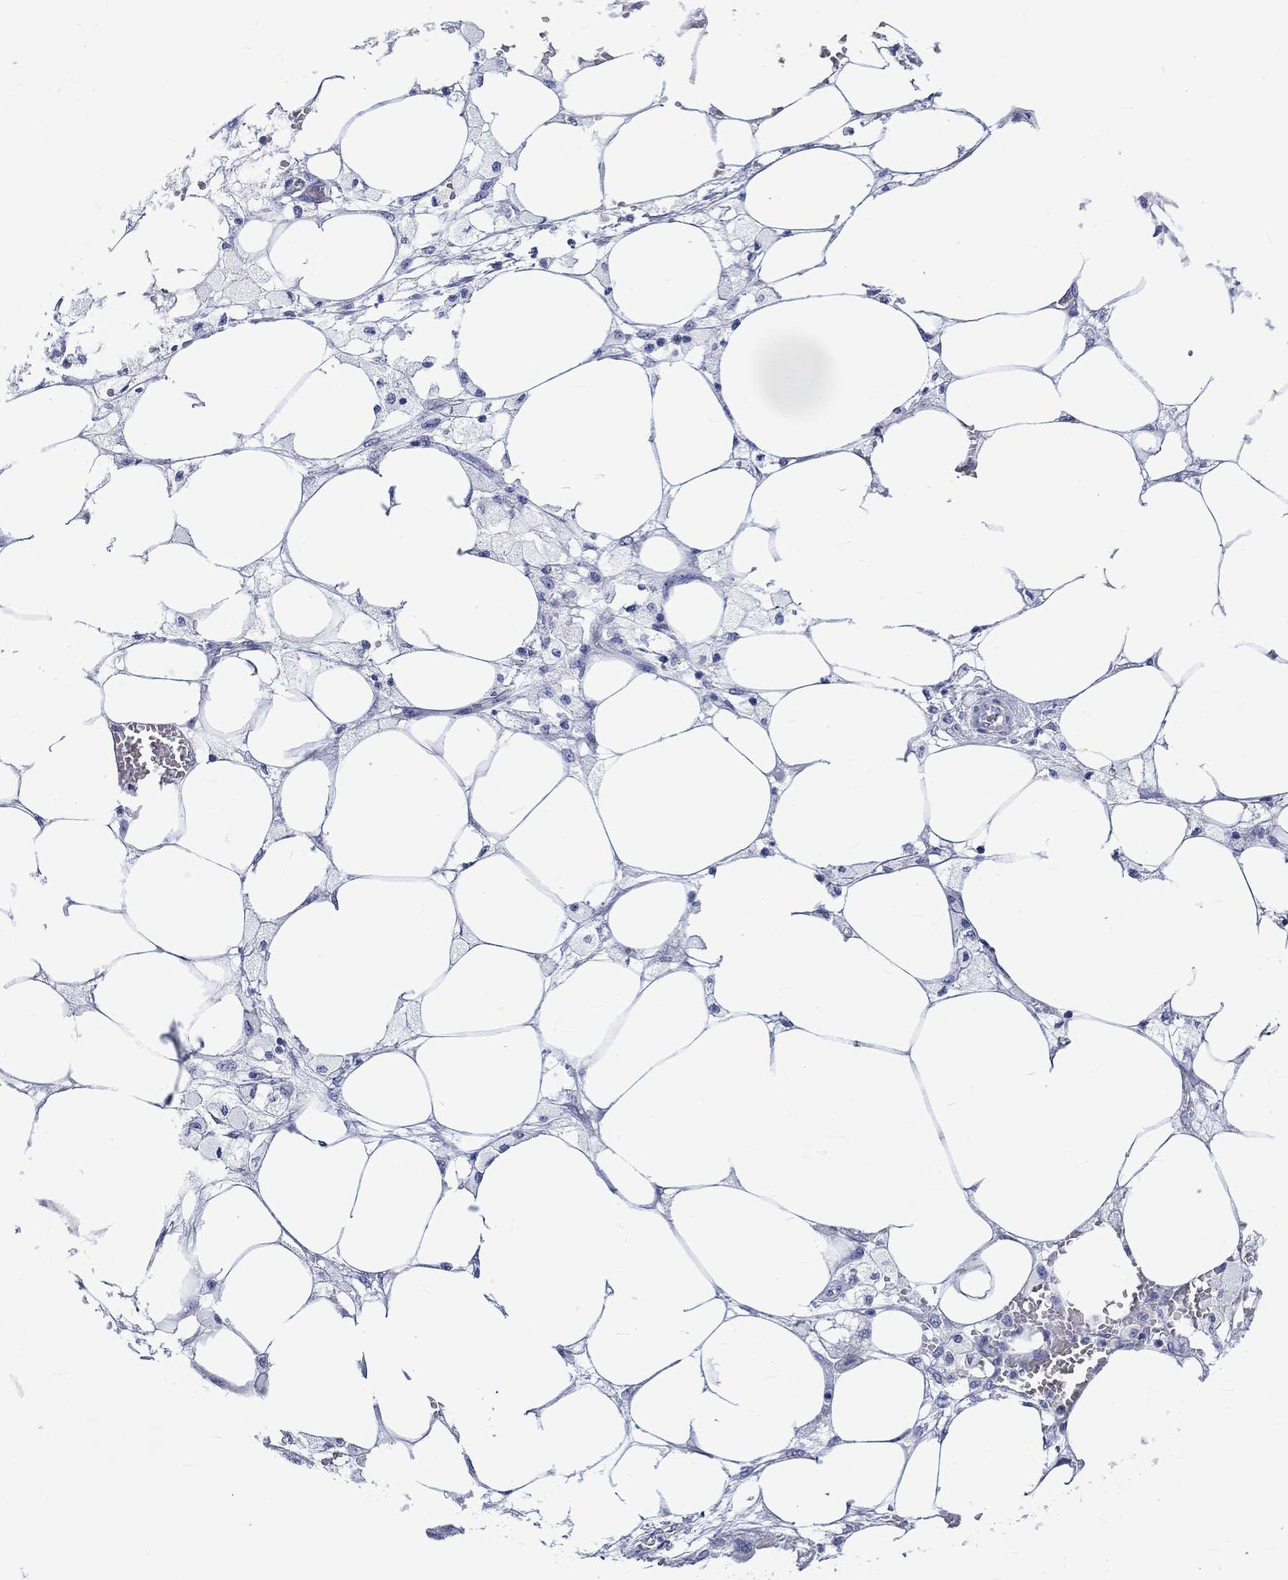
{"staining": {"intensity": "negative", "quantity": "none", "location": "none"}, "tissue": "endometrial cancer", "cell_type": "Tumor cells", "image_type": "cancer", "snomed": [{"axis": "morphology", "description": "Adenocarcinoma, NOS"}, {"axis": "morphology", "description": "Adenocarcinoma, metastatic, NOS"}, {"axis": "topography", "description": "Adipose tissue"}, {"axis": "topography", "description": "Endometrium"}], "caption": "The micrograph exhibits no staining of tumor cells in endometrial adenocarcinoma.", "gene": "NRIP3", "patient": {"sex": "female", "age": 67}}